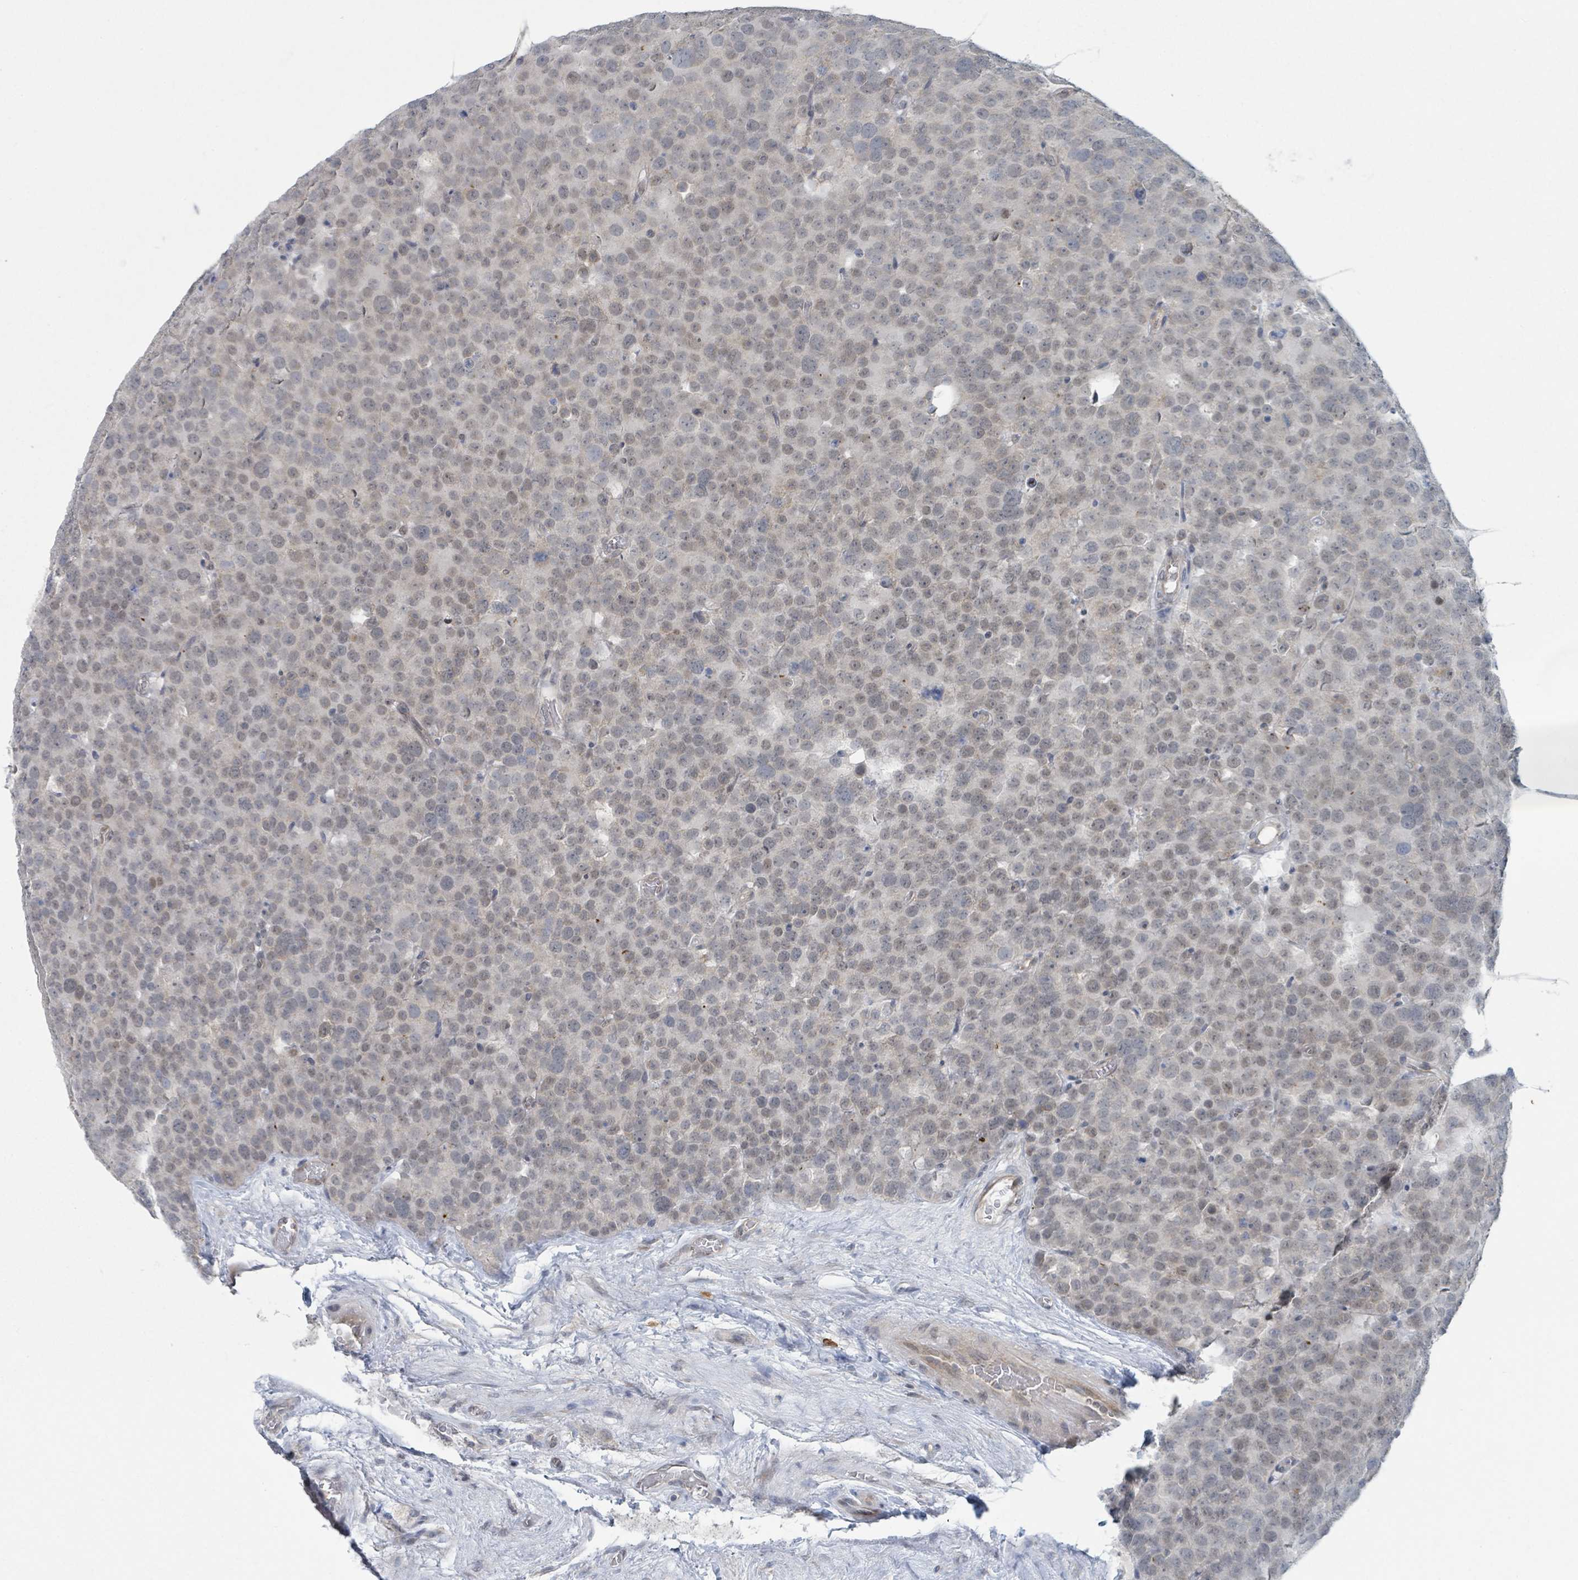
{"staining": {"intensity": "weak", "quantity": "25%-75%", "location": "nuclear"}, "tissue": "testis cancer", "cell_type": "Tumor cells", "image_type": "cancer", "snomed": [{"axis": "morphology", "description": "Seminoma, NOS"}, {"axis": "topography", "description": "Testis"}], "caption": "Protein expression analysis of testis seminoma reveals weak nuclear expression in approximately 25%-75% of tumor cells.", "gene": "ANKRD55", "patient": {"sex": "male", "age": 71}}